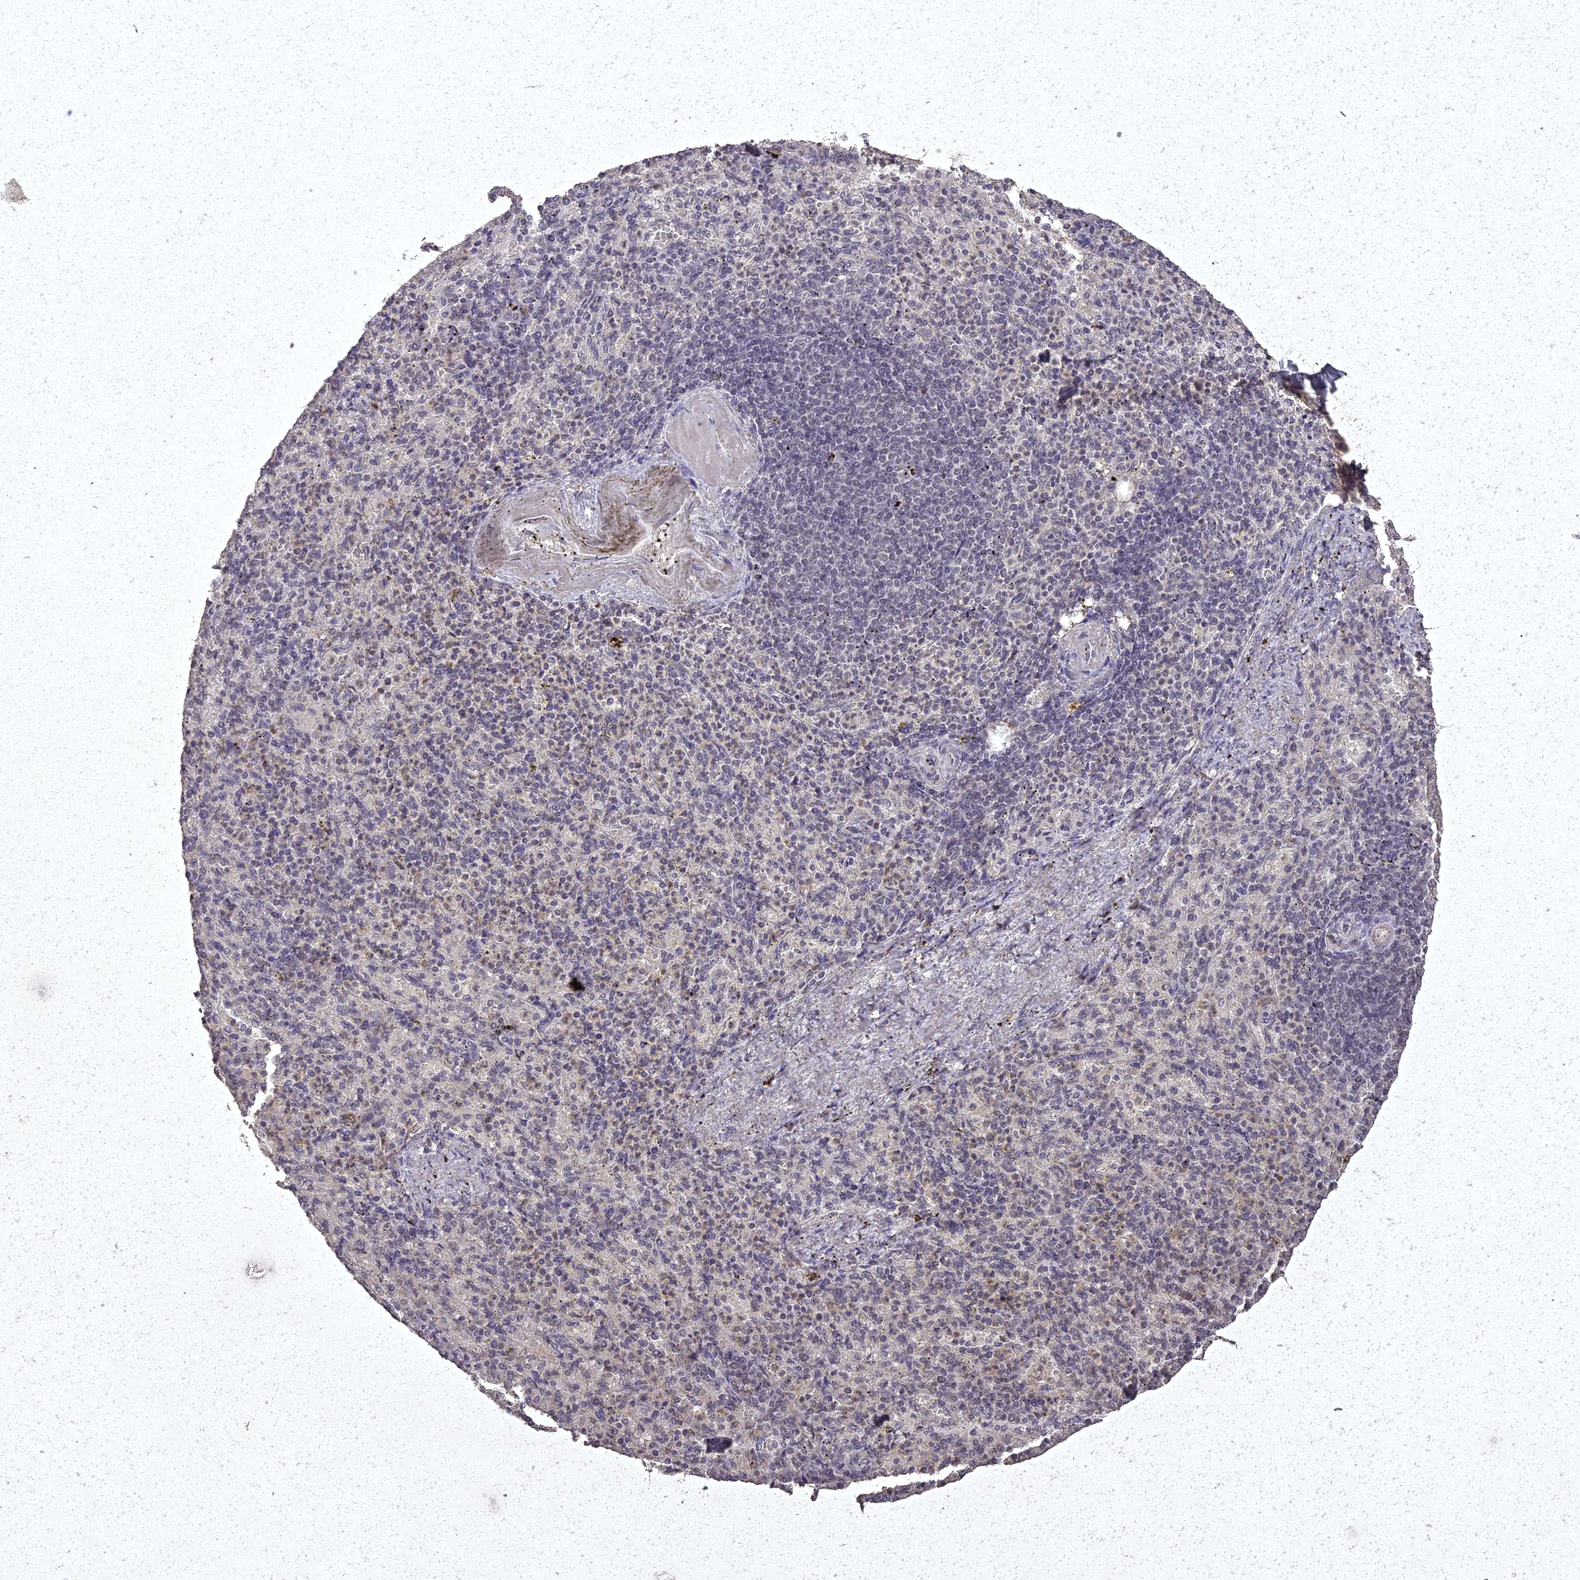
{"staining": {"intensity": "weak", "quantity": "<25%", "location": "nuclear"}, "tissue": "spleen", "cell_type": "Cells in red pulp", "image_type": "normal", "snomed": [{"axis": "morphology", "description": "Normal tissue, NOS"}, {"axis": "topography", "description": "Spleen"}], "caption": "Immunohistochemistry (IHC) image of normal spleen: human spleen stained with DAB (3,3'-diaminobenzidine) demonstrates no significant protein positivity in cells in red pulp.", "gene": "ING5", "patient": {"sex": "female", "age": 74}}